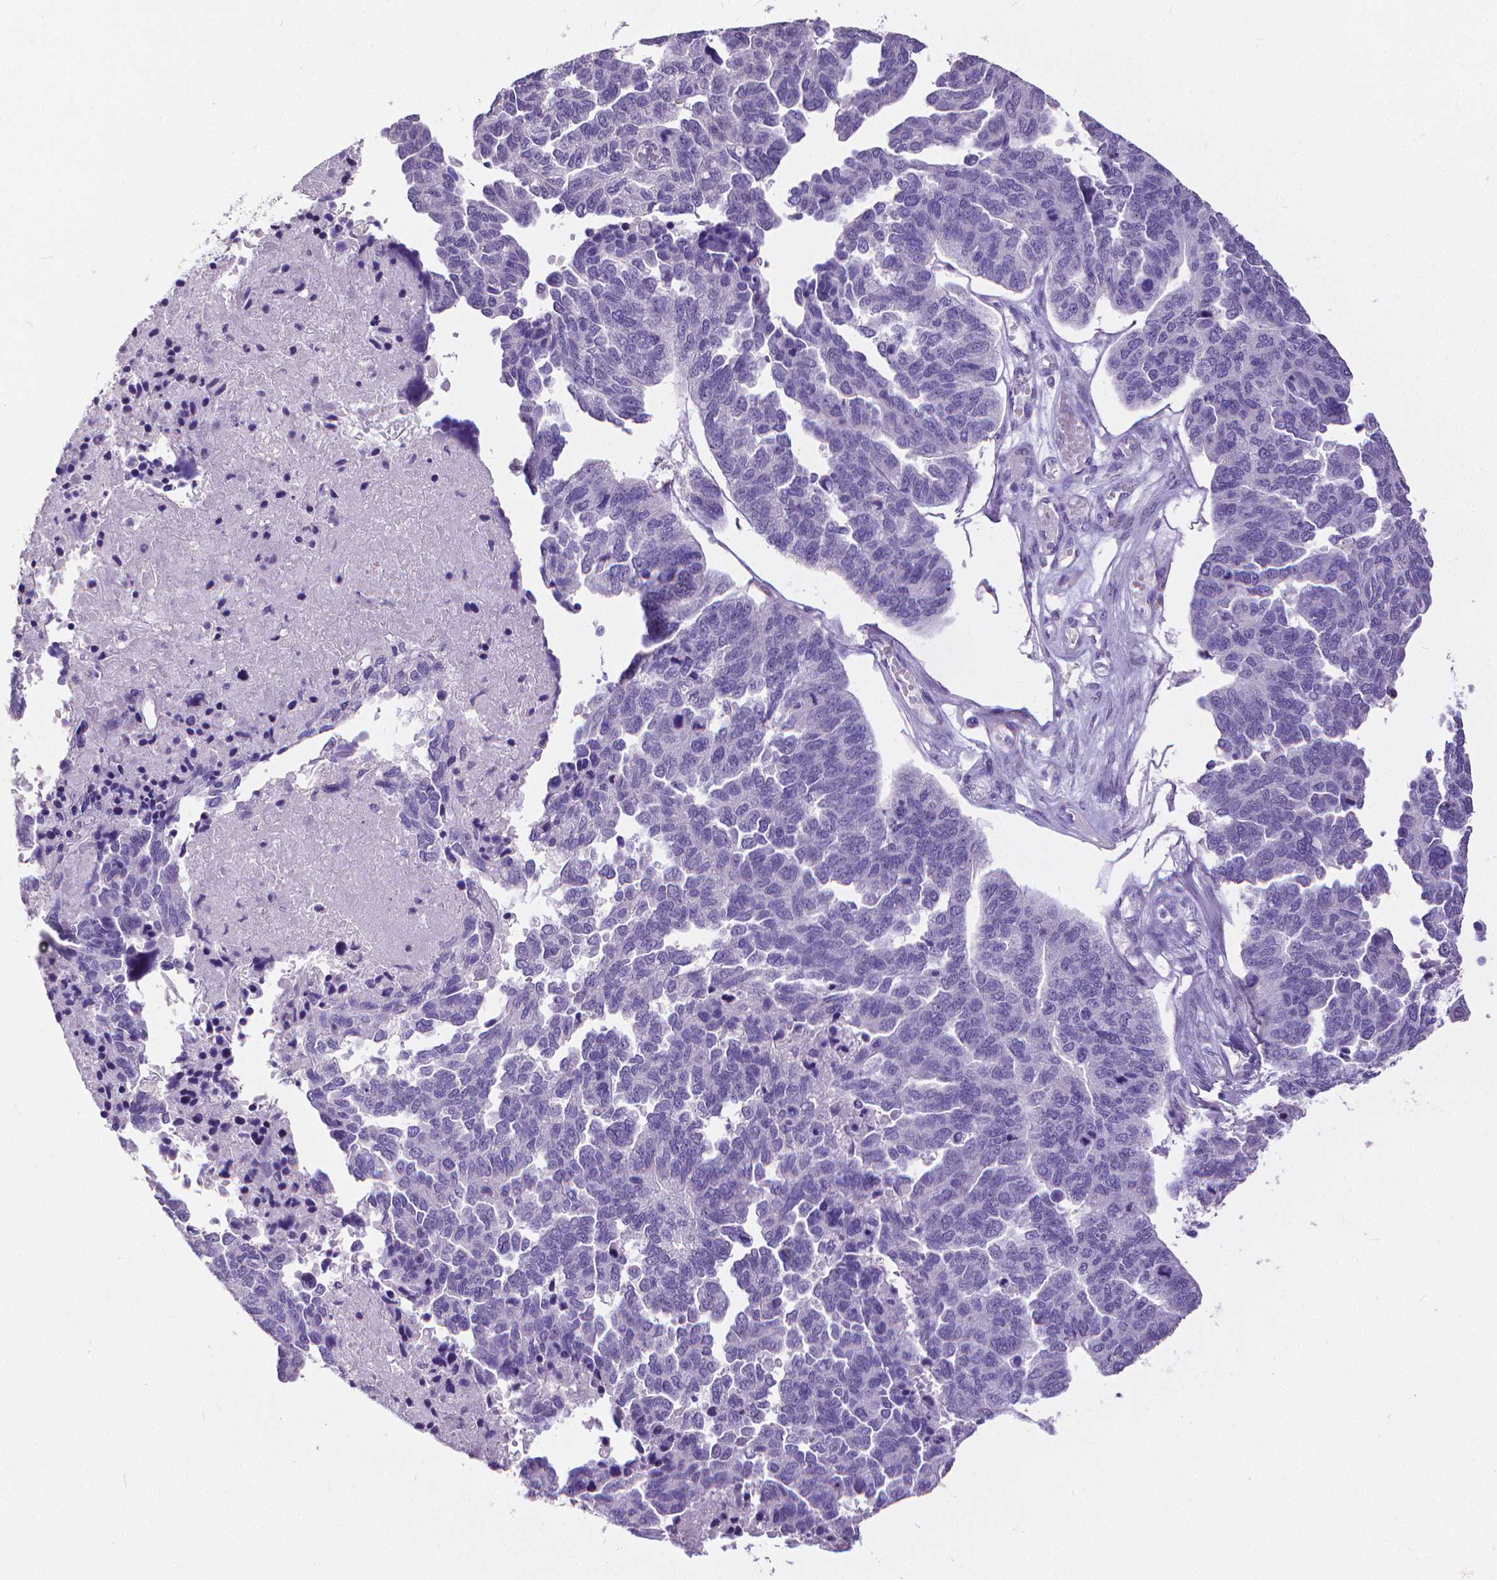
{"staining": {"intensity": "negative", "quantity": "none", "location": "none"}, "tissue": "ovarian cancer", "cell_type": "Tumor cells", "image_type": "cancer", "snomed": [{"axis": "morphology", "description": "Cystadenocarcinoma, serous, NOS"}, {"axis": "topography", "description": "Ovary"}], "caption": "This is a histopathology image of IHC staining of serous cystadenocarcinoma (ovarian), which shows no expression in tumor cells.", "gene": "CD4", "patient": {"sex": "female", "age": 64}}